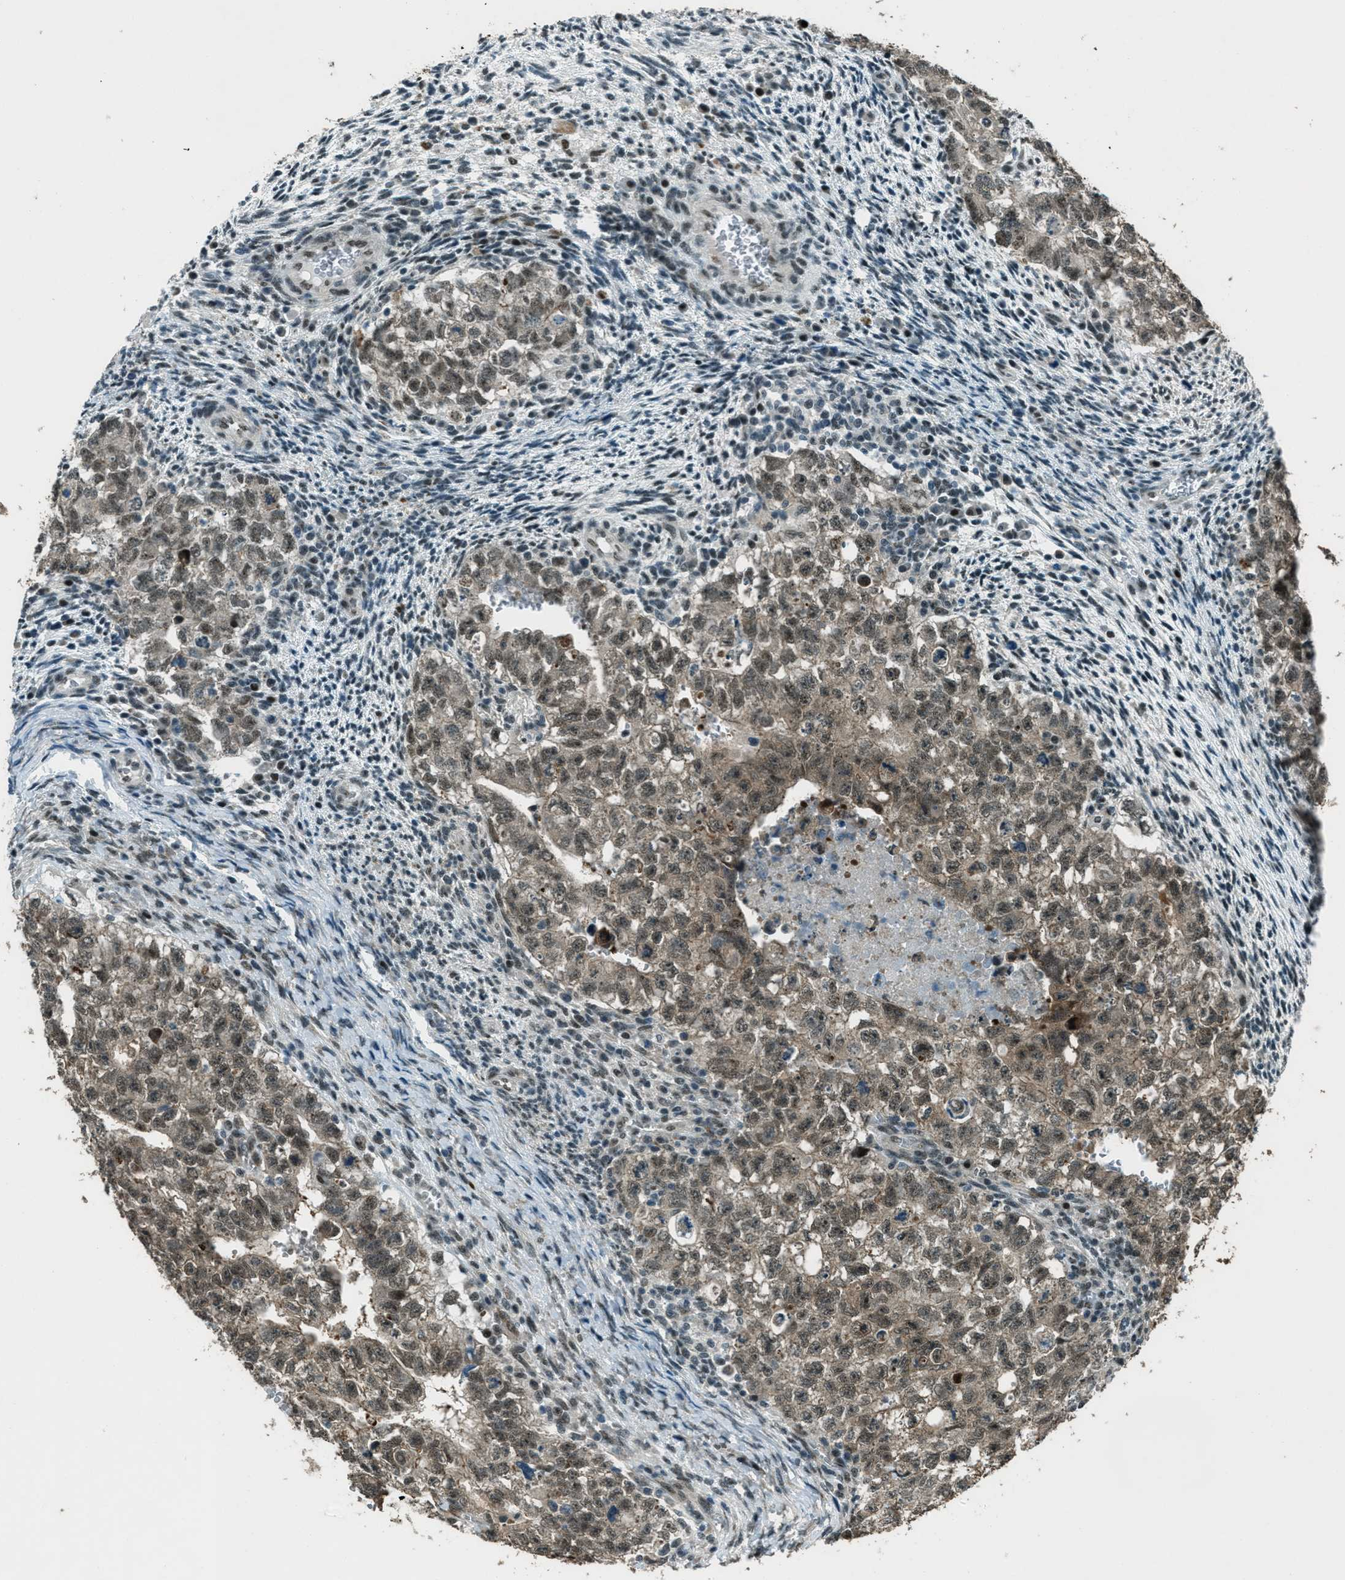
{"staining": {"intensity": "weak", "quantity": "25%-75%", "location": "cytoplasmic/membranous"}, "tissue": "testis cancer", "cell_type": "Tumor cells", "image_type": "cancer", "snomed": [{"axis": "morphology", "description": "Seminoma, NOS"}, {"axis": "morphology", "description": "Carcinoma, Embryonal, NOS"}, {"axis": "topography", "description": "Testis"}], "caption": "Testis embryonal carcinoma was stained to show a protein in brown. There is low levels of weak cytoplasmic/membranous expression in about 25%-75% of tumor cells.", "gene": "TARDBP", "patient": {"sex": "male", "age": 38}}